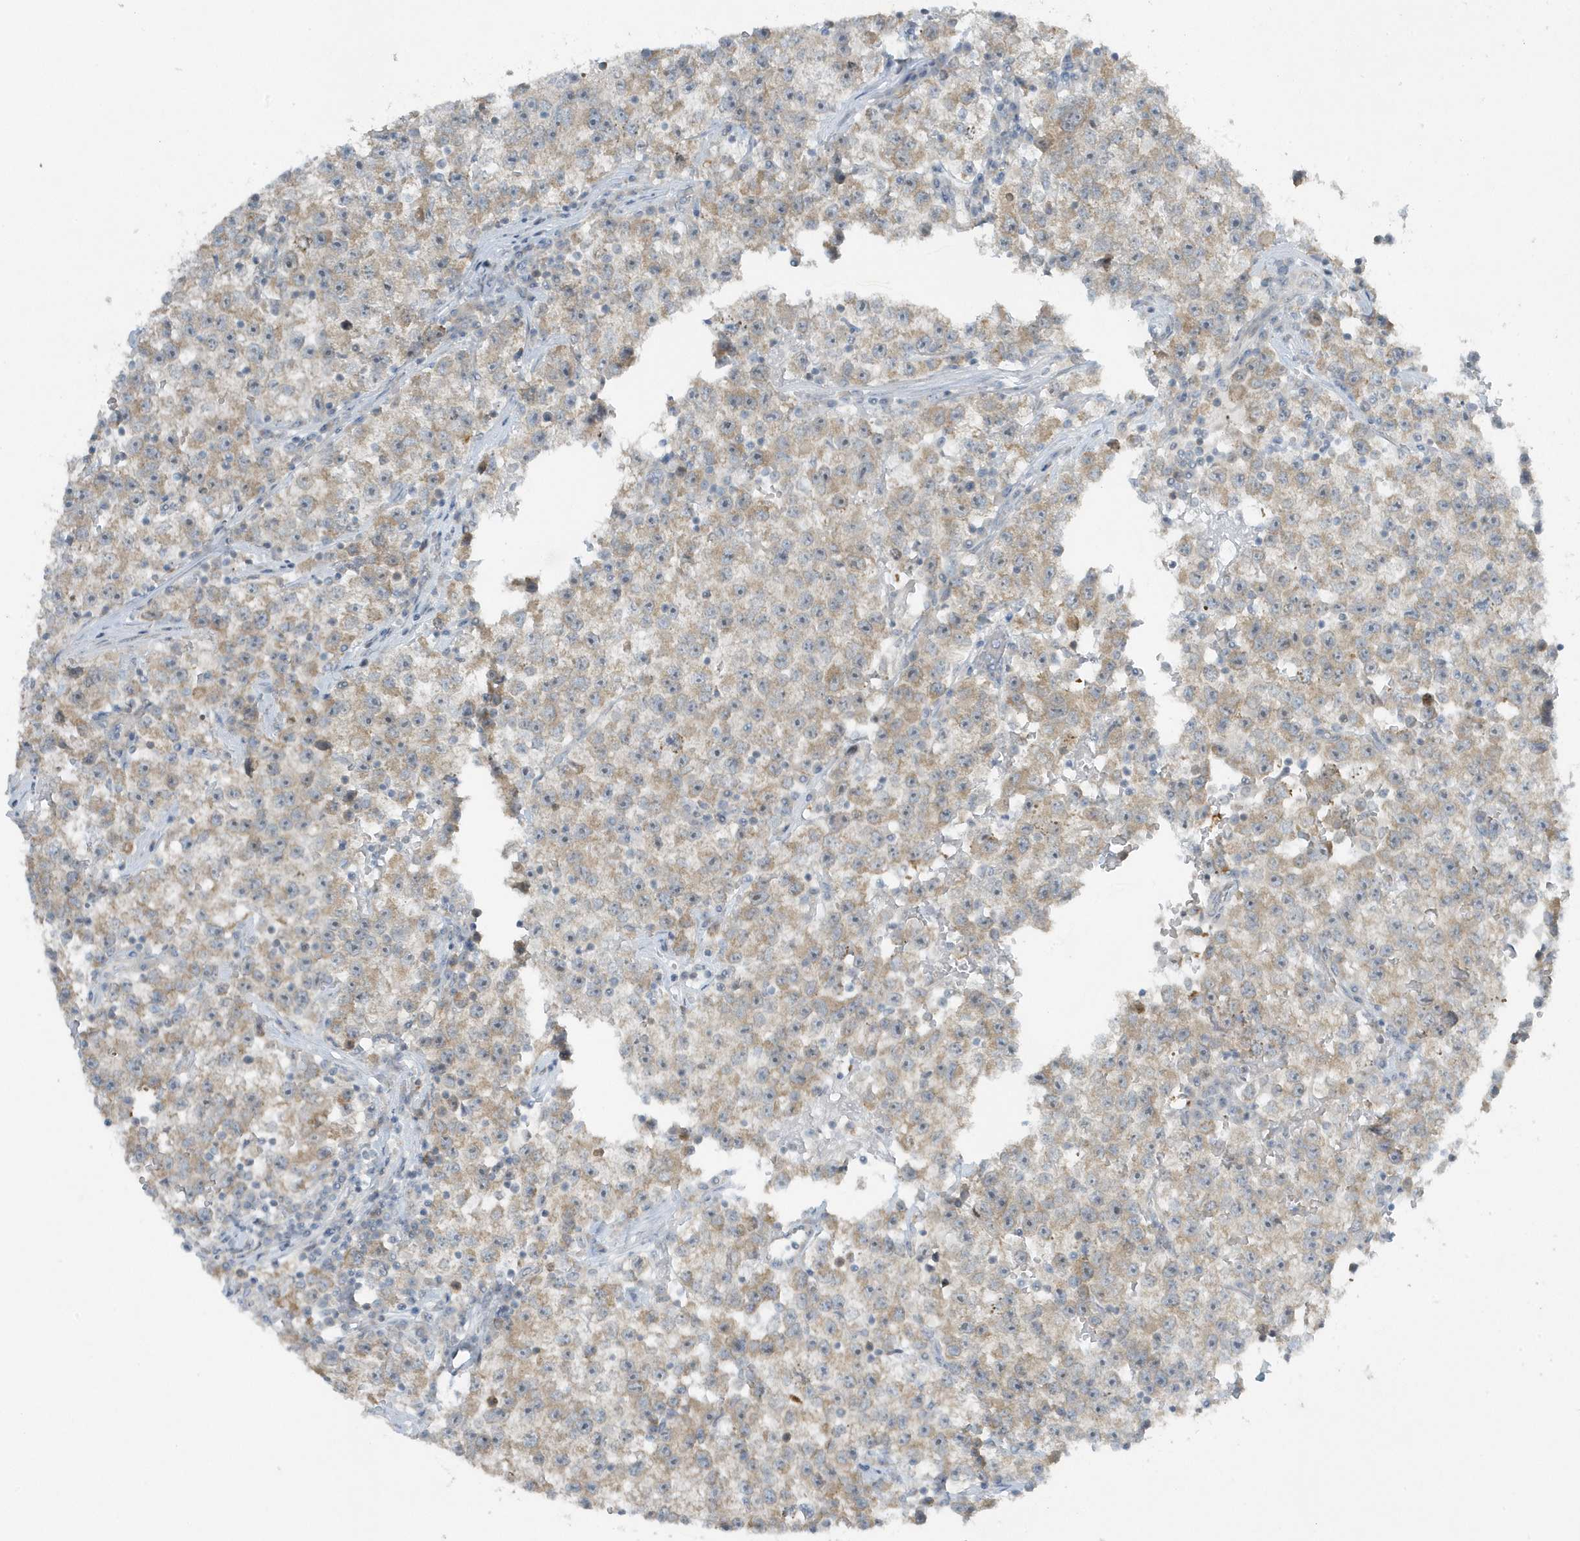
{"staining": {"intensity": "moderate", "quantity": ">75%", "location": "cytoplasmic/membranous"}, "tissue": "testis cancer", "cell_type": "Tumor cells", "image_type": "cancer", "snomed": [{"axis": "morphology", "description": "Seminoma, NOS"}, {"axis": "topography", "description": "Testis"}], "caption": "Moderate cytoplasmic/membranous protein expression is seen in approximately >75% of tumor cells in seminoma (testis).", "gene": "SCN3A", "patient": {"sex": "male", "age": 22}}